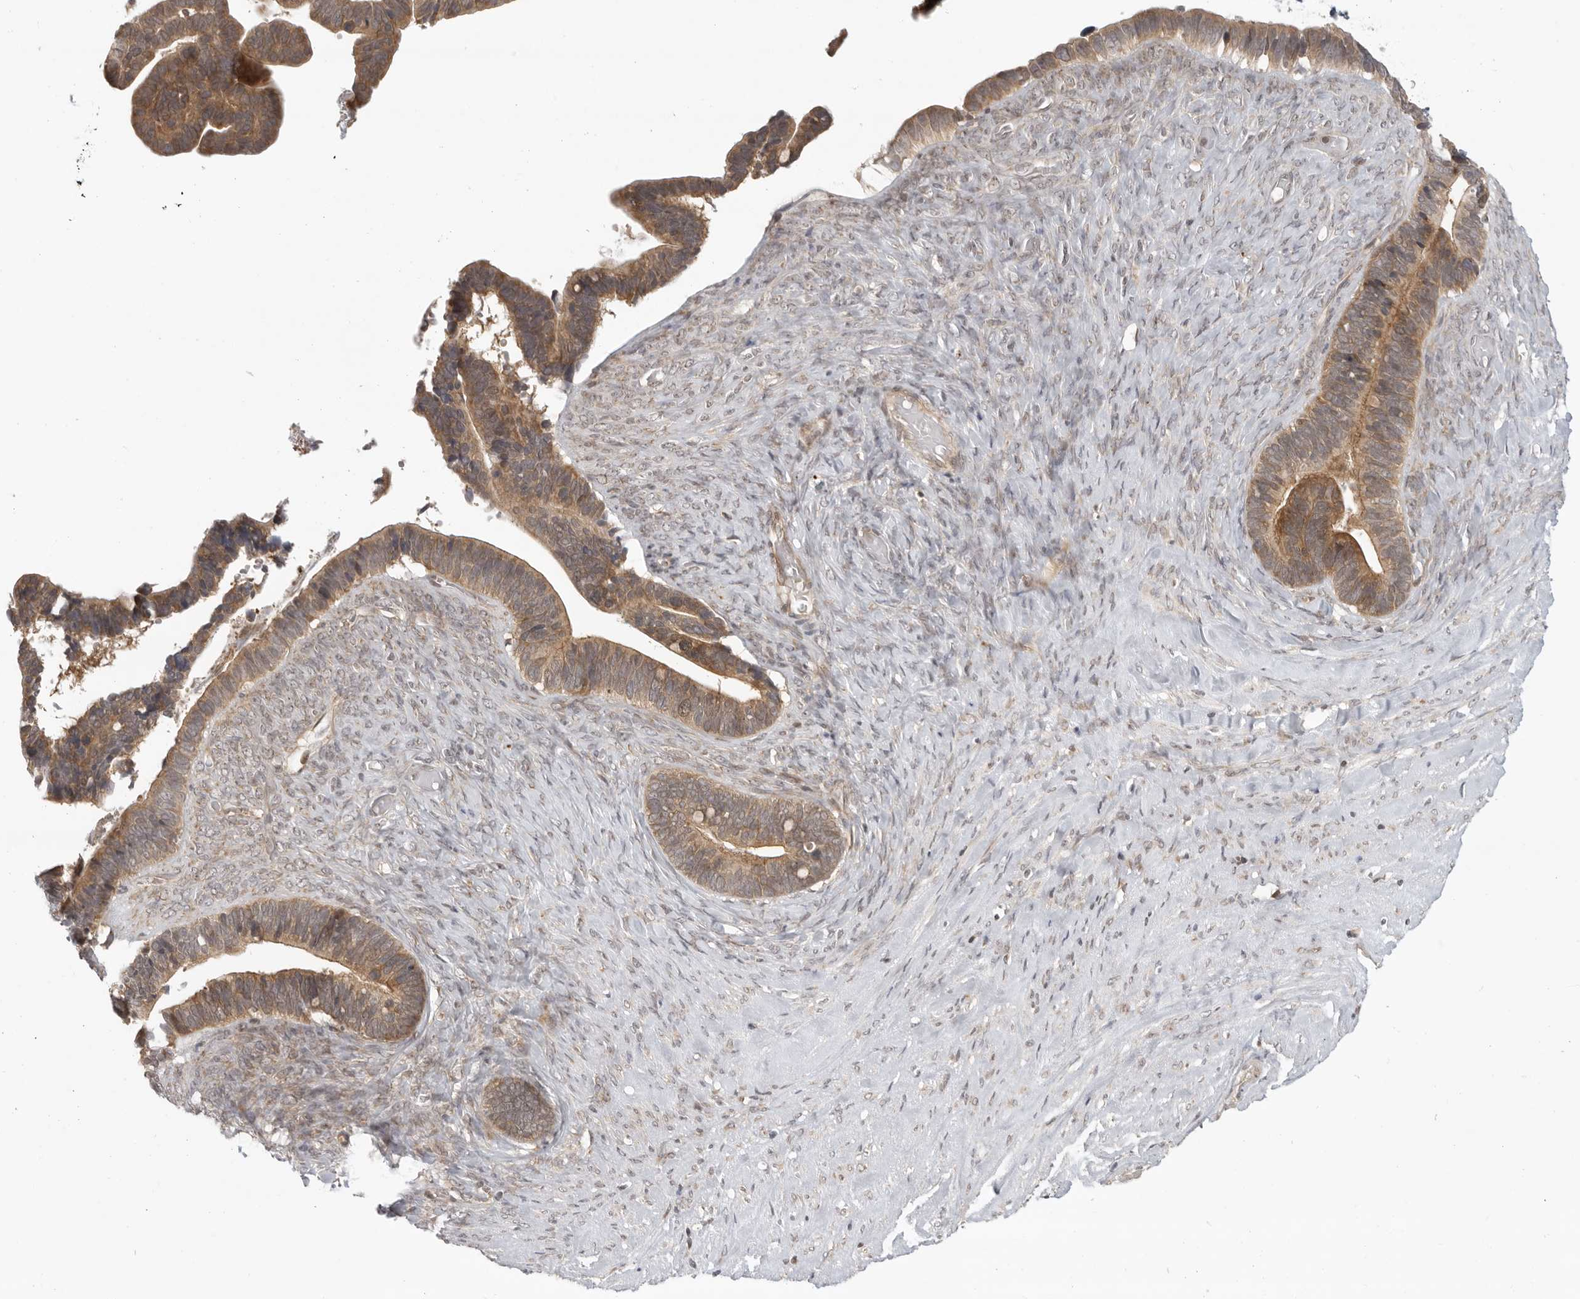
{"staining": {"intensity": "moderate", "quantity": ">75%", "location": "cytoplasmic/membranous"}, "tissue": "ovarian cancer", "cell_type": "Tumor cells", "image_type": "cancer", "snomed": [{"axis": "morphology", "description": "Cystadenocarcinoma, serous, NOS"}, {"axis": "topography", "description": "Ovary"}], "caption": "A high-resolution photomicrograph shows immunohistochemistry (IHC) staining of serous cystadenocarcinoma (ovarian), which reveals moderate cytoplasmic/membranous positivity in approximately >75% of tumor cells.", "gene": "PRRC2A", "patient": {"sex": "female", "age": 56}}